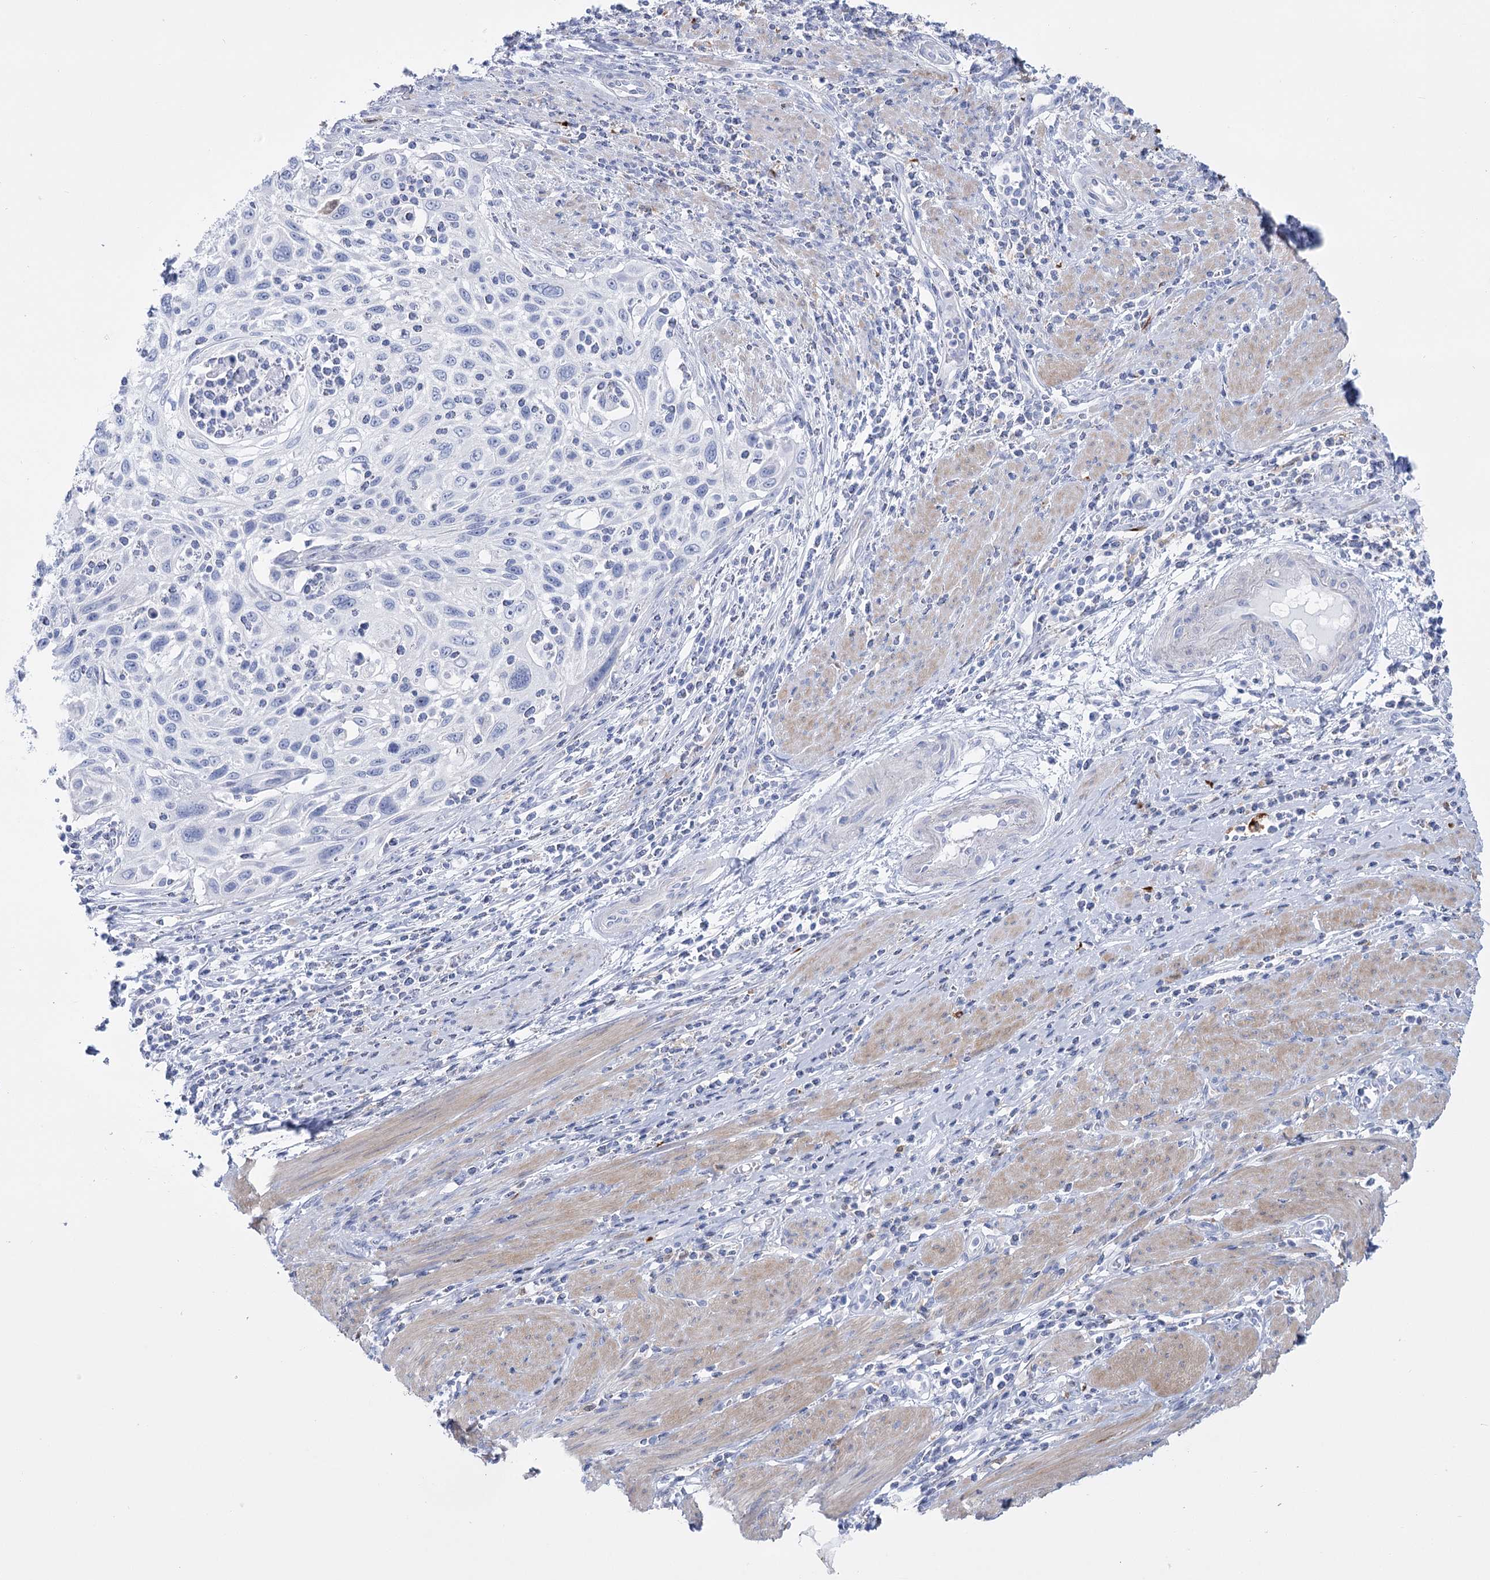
{"staining": {"intensity": "negative", "quantity": "none", "location": "none"}, "tissue": "cervical cancer", "cell_type": "Tumor cells", "image_type": "cancer", "snomed": [{"axis": "morphology", "description": "Squamous cell carcinoma, NOS"}, {"axis": "topography", "description": "Cervix"}], "caption": "Squamous cell carcinoma (cervical) was stained to show a protein in brown. There is no significant positivity in tumor cells. (Brightfield microscopy of DAB immunohistochemistry (IHC) at high magnification).", "gene": "PCDHA1", "patient": {"sex": "female", "age": 70}}